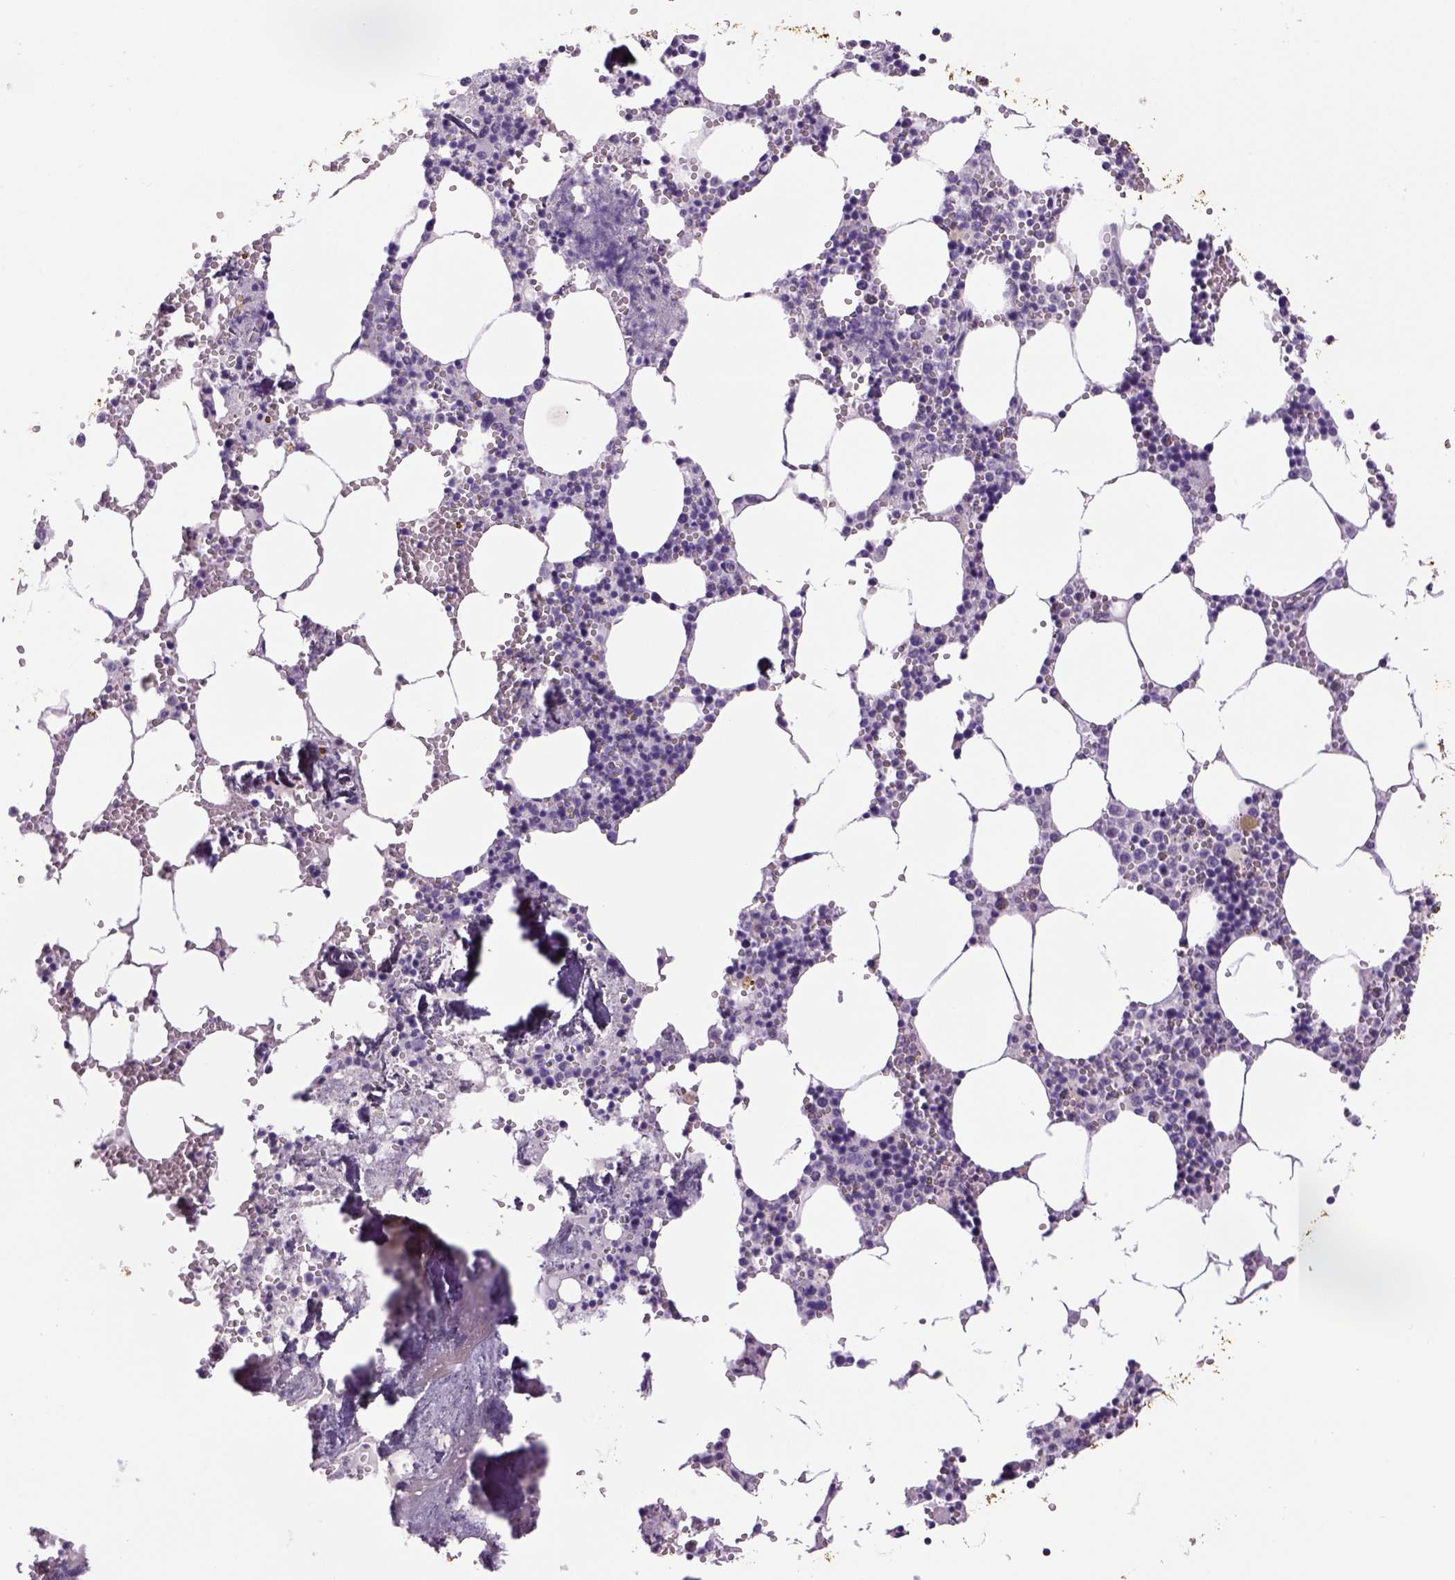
{"staining": {"intensity": "negative", "quantity": "none", "location": "none"}, "tissue": "bone marrow", "cell_type": "Hematopoietic cells", "image_type": "normal", "snomed": [{"axis": "morphology", "description": "Normal tissue, NOS"}, {"axis": "topography", "description": "Bone marrow"}], "caption": "IHC of unremarkable bone marrow demonstrates no expression in hematopoietic cells.", "gene": "DBH", "patient": {"sex": "male", "age": 54}}